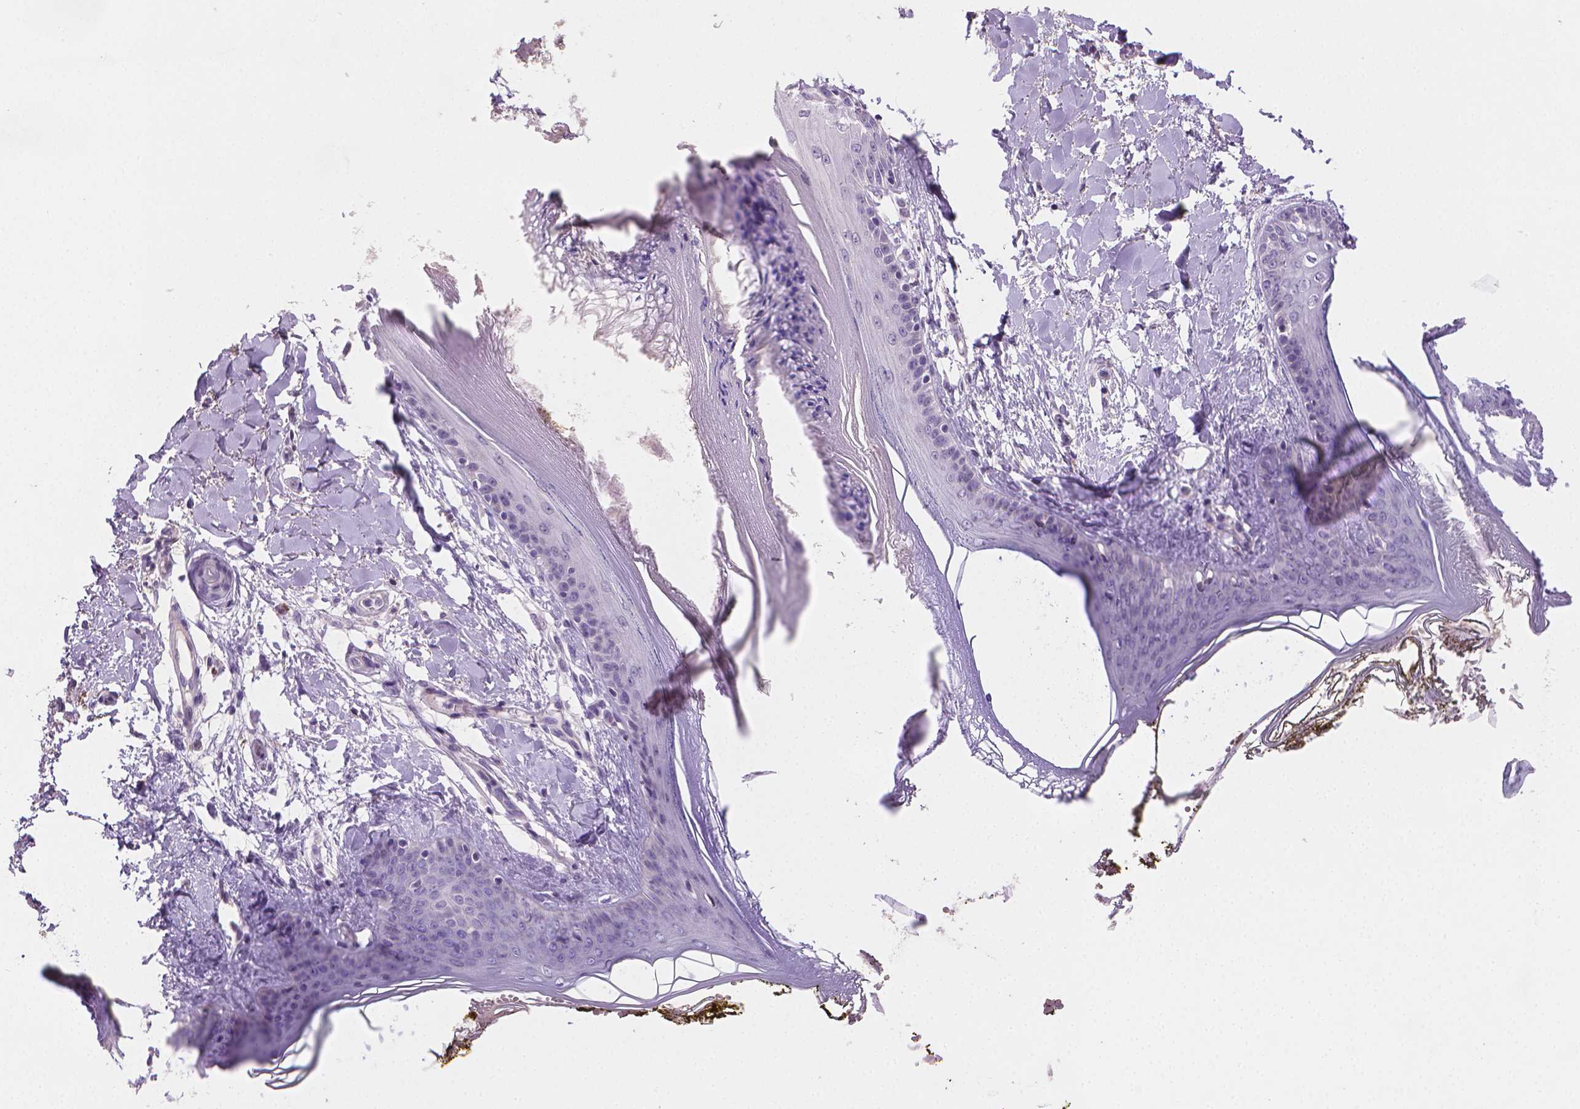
{"staining": {"intensity": "negative", "quantity": "none", "location": "none"}, "tissue": "skin", "cell_type": "Fibroblasts", "image_type": "normal", "snomed": [{"axis": "morphology", "description": "Normal tissue, NOS"}, {"axis": "topography", "description": "Skin"}], "caption": "Protein analysis of unremarkable skin exhibits no significant positivity in fibroblasts.", "gene": "CLXN", "patient": {"sex": "female", "age": 34}}